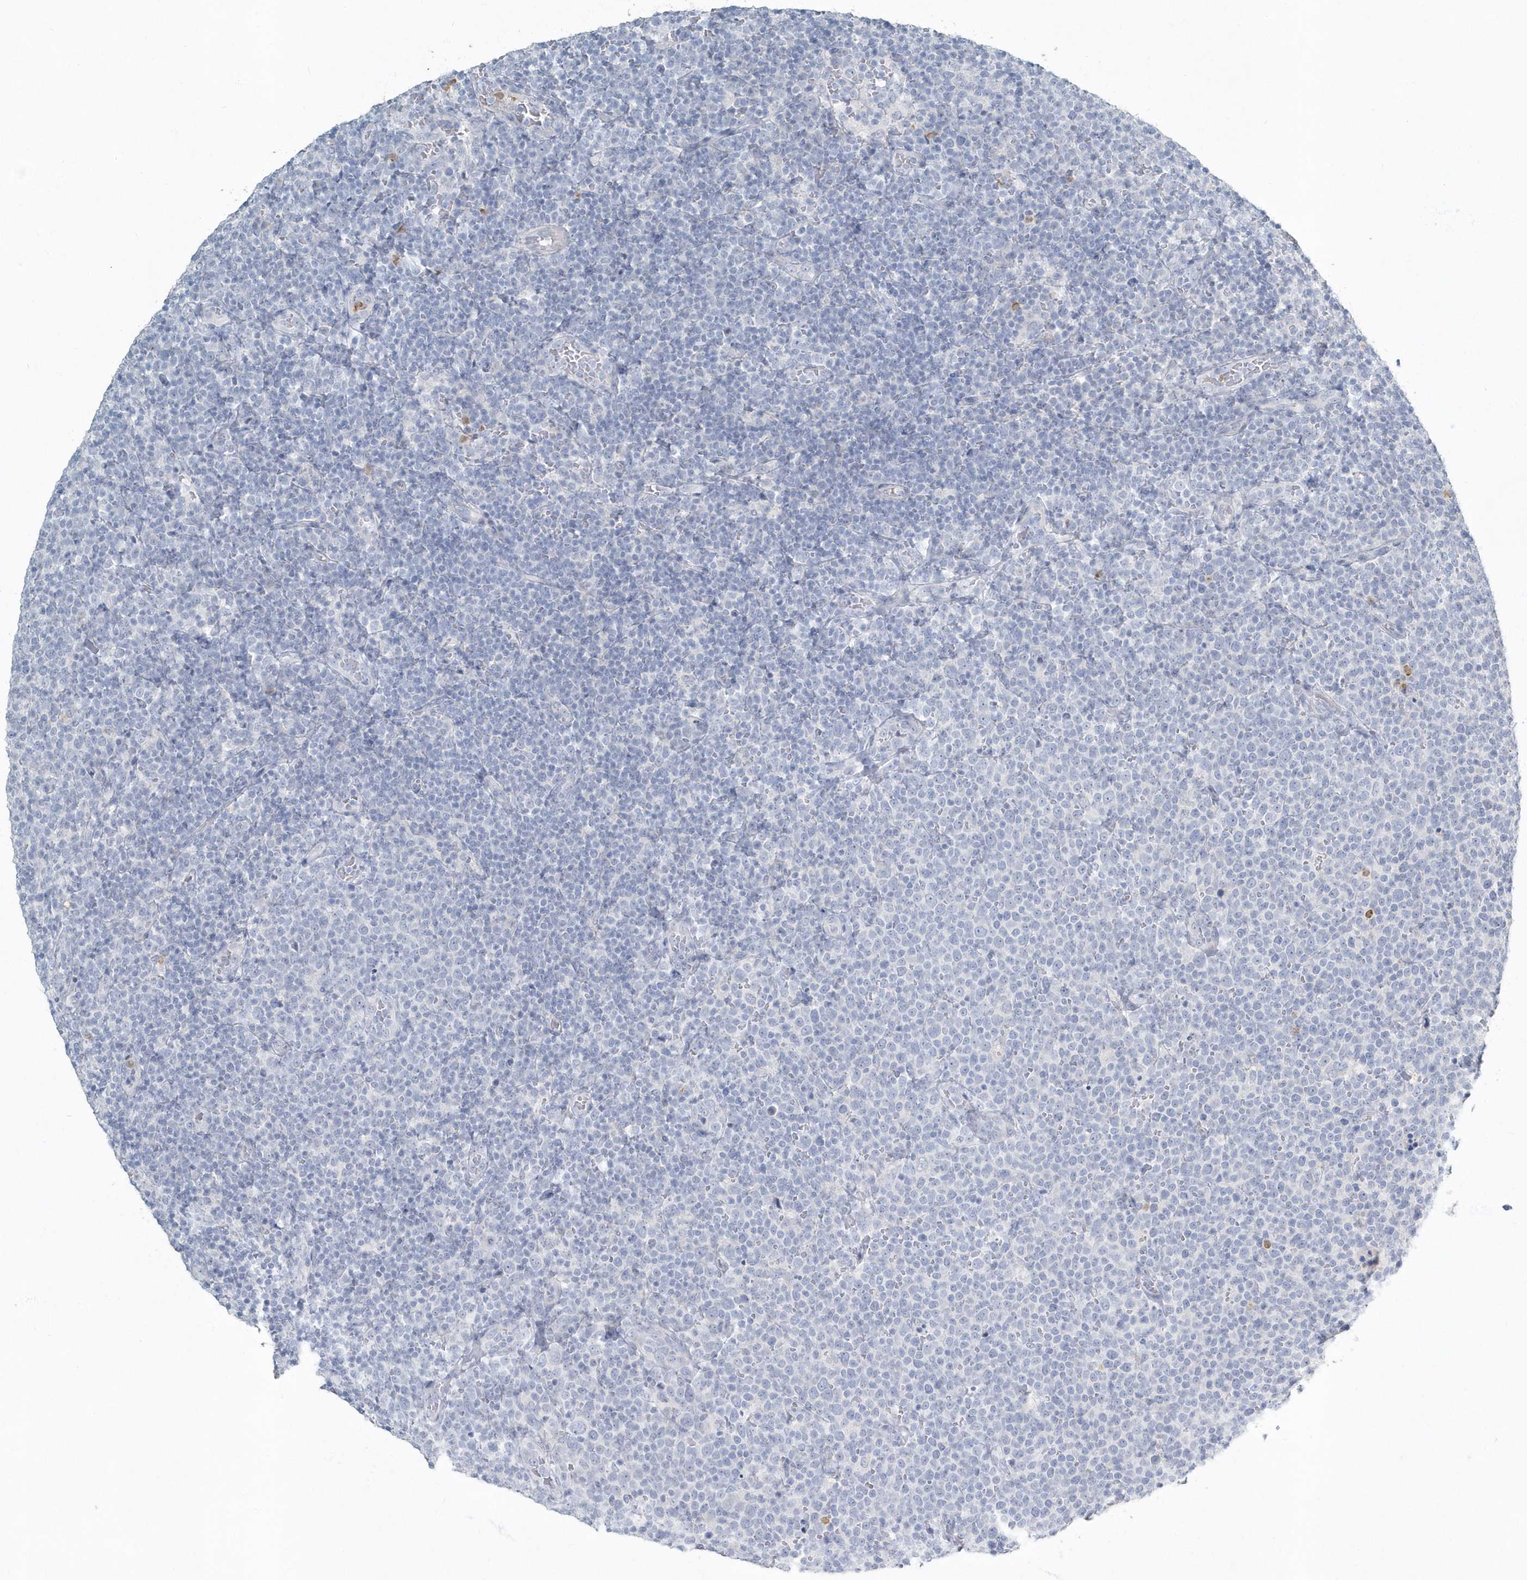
{"staining": {"intensity": "negative", "quantity": "none", "location": "none"}, "tissue": "lymphoma", "cell_type": "Tumor cells", "image_type": "cancer", "snomed": [{"axis": "morphology", "description": "Malignant lymphoma, non-Hodgkin's type, High grade"}, {"axis": "topography", "description": "Lymph node"}], "caption": "An immunohistochemistry (IHC) image of lymphoma is shown. There is no staining in tumor cells of lymphoma.", "gene": "MYOT", "patient": {"sex": "male", "age": 61}}